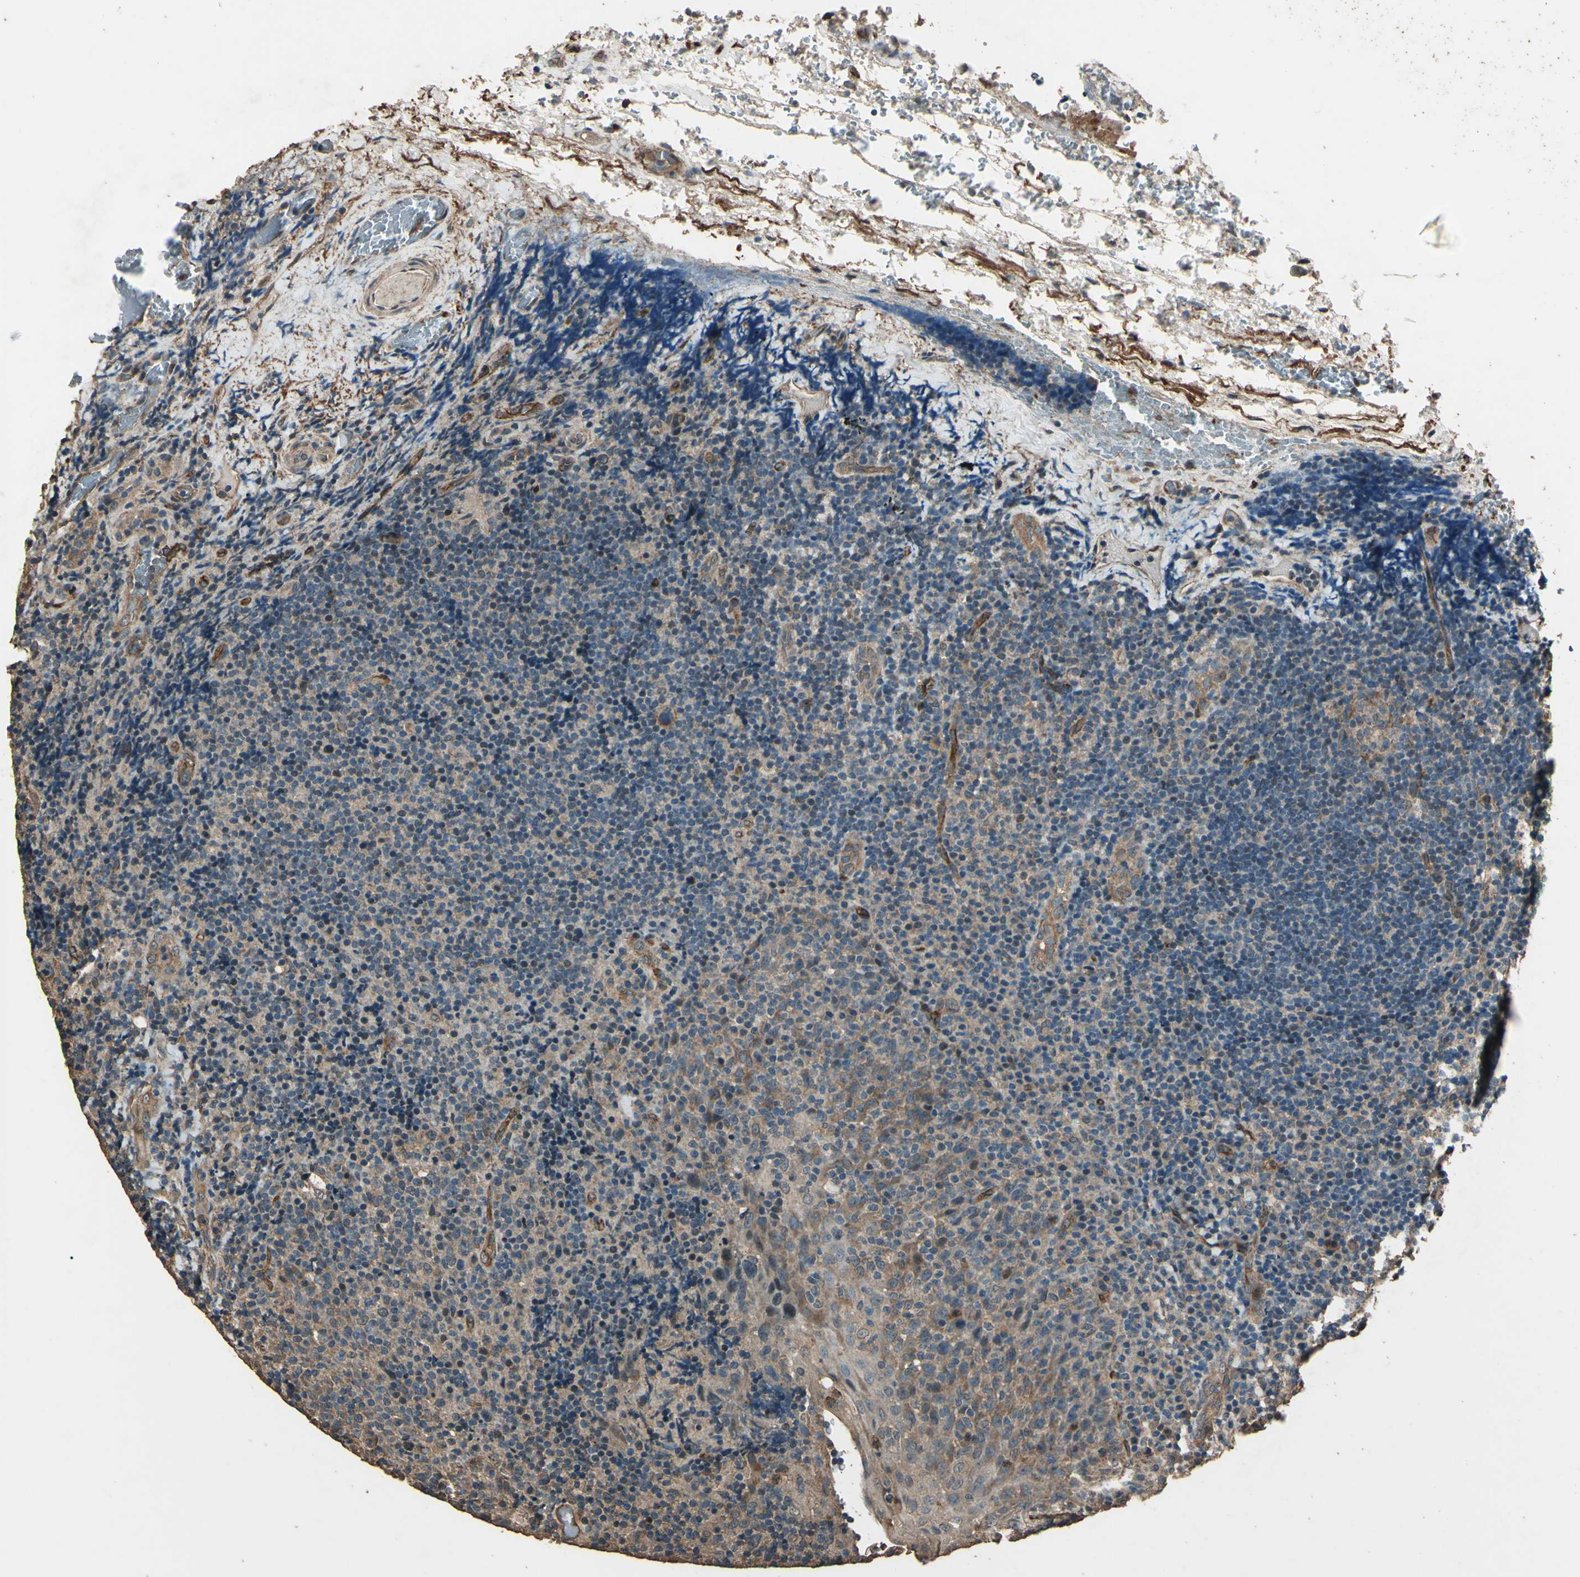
{"staining": {"intensity": "weak", "quantity": ">75%", "location": "cytoplasmic/membranous"}, "tissue": "lymphoma", "cell_type": "Tumor cells", "image_type": "cancer", "snomed": [{"axis": "morphology", "description": "Malignant lymphoma, non-Hodgkin's type, High grade"}, {"axis": "topography", "description": "Tonsil"}], "caption": "IHC micrograph of high-grade malignant lymphoma, non-Hodgkin's type stained for a protein (brown), which shows low levels of weak cytoplasmic/membranous positivity in approximately >75% of tumor cells.", "gene": "TSPO", "patient": {"sex": "female", "age": 36}}